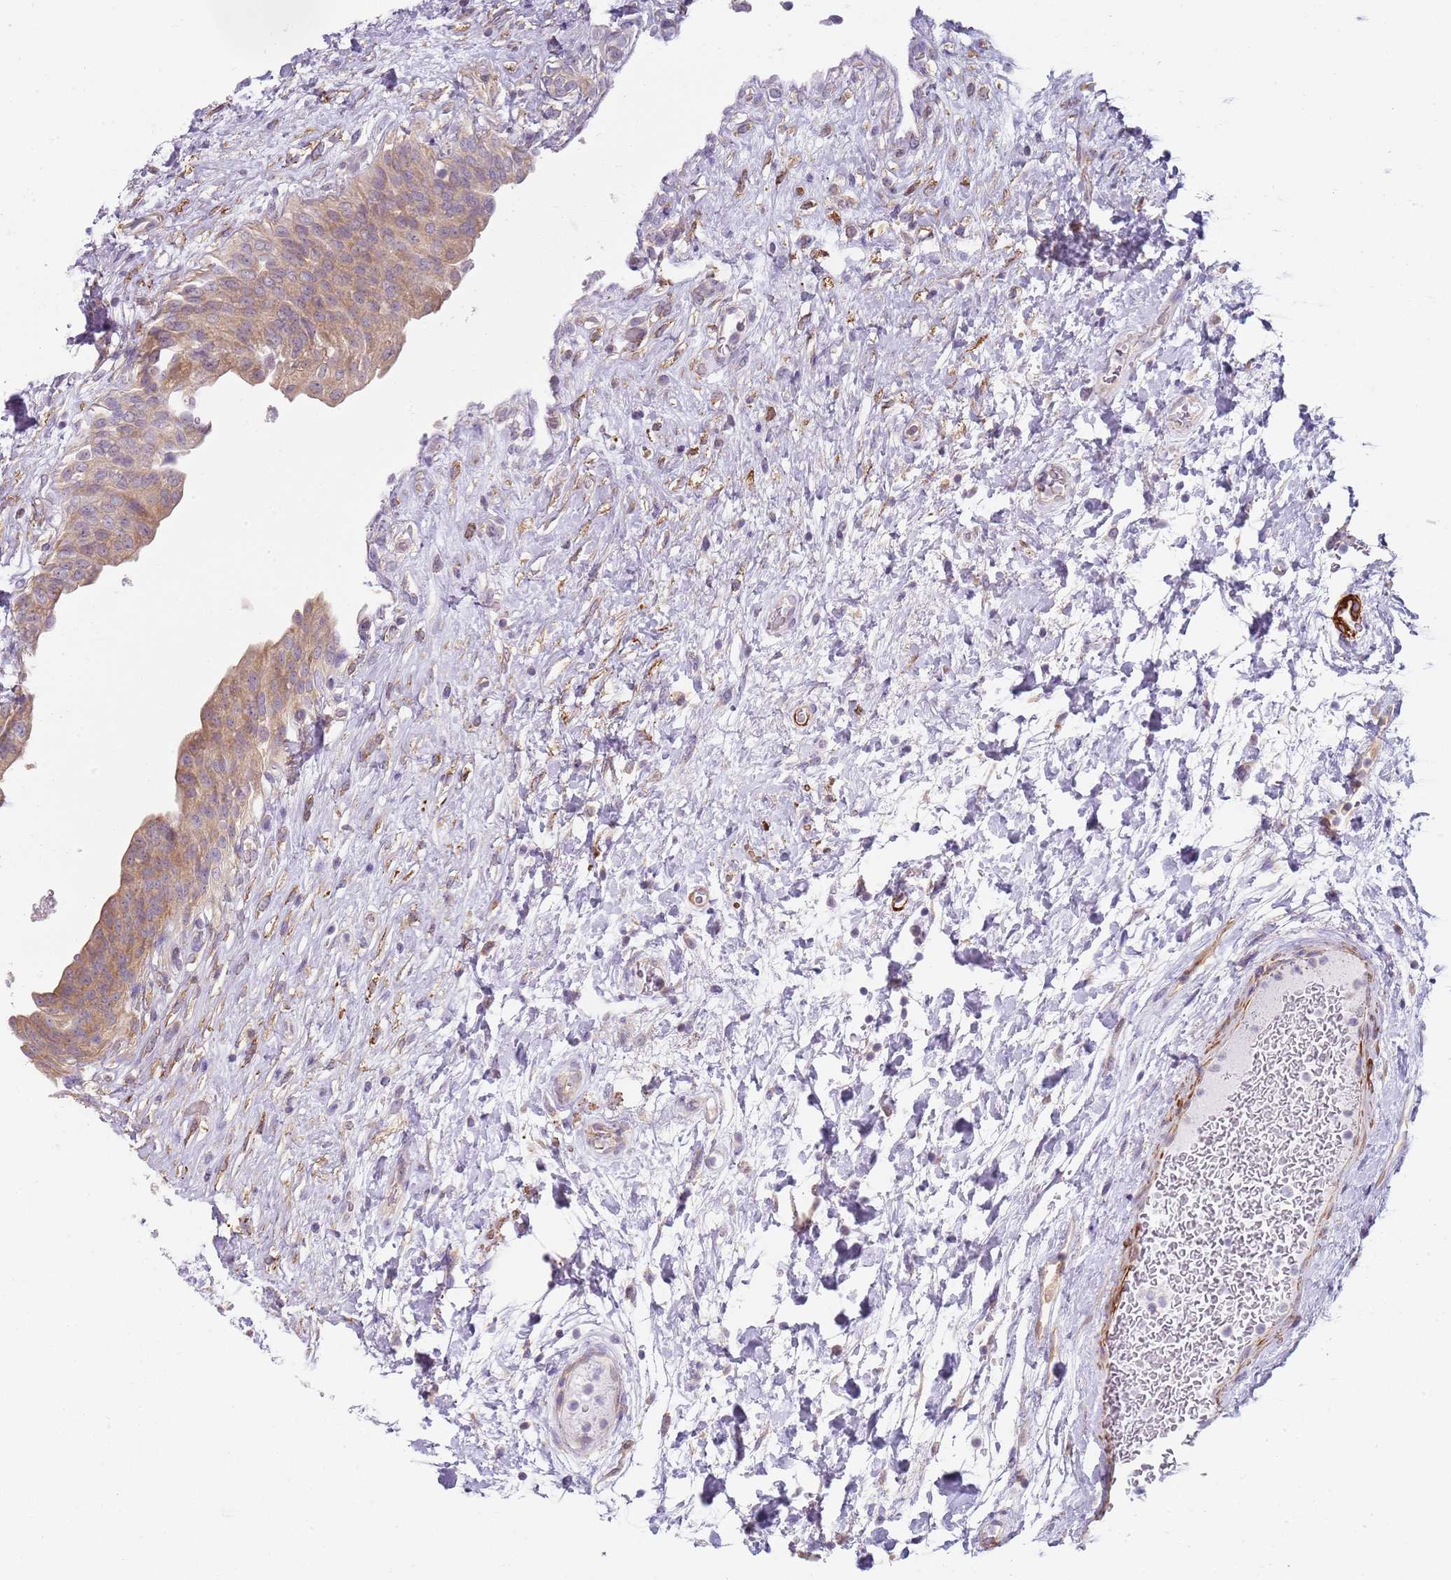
{"staining": {"intensity": "weak", "quantity": ">75%", "location": "cytoplasmic/membranous"}, "tissue": "urinary bladder", "cell_type": "Urothelial cells", "image_type": "normal", "snomed": [{"axis": "morphology", "description": "Normal tissue, NOS"}, {"axis": "topography", "description": "Urinary bladder"}], "caption": "Immunohistochemical staining of unremarkable human urinary bladder displays weak cytoplasmic/membranous protein staining in approximately >75% of urothelial cells. (brown staining indicates protein expression, while blue staining denotes nuclei).", "gene": "SLC26A6", "patient": {"sex": "male", "age": 74}}